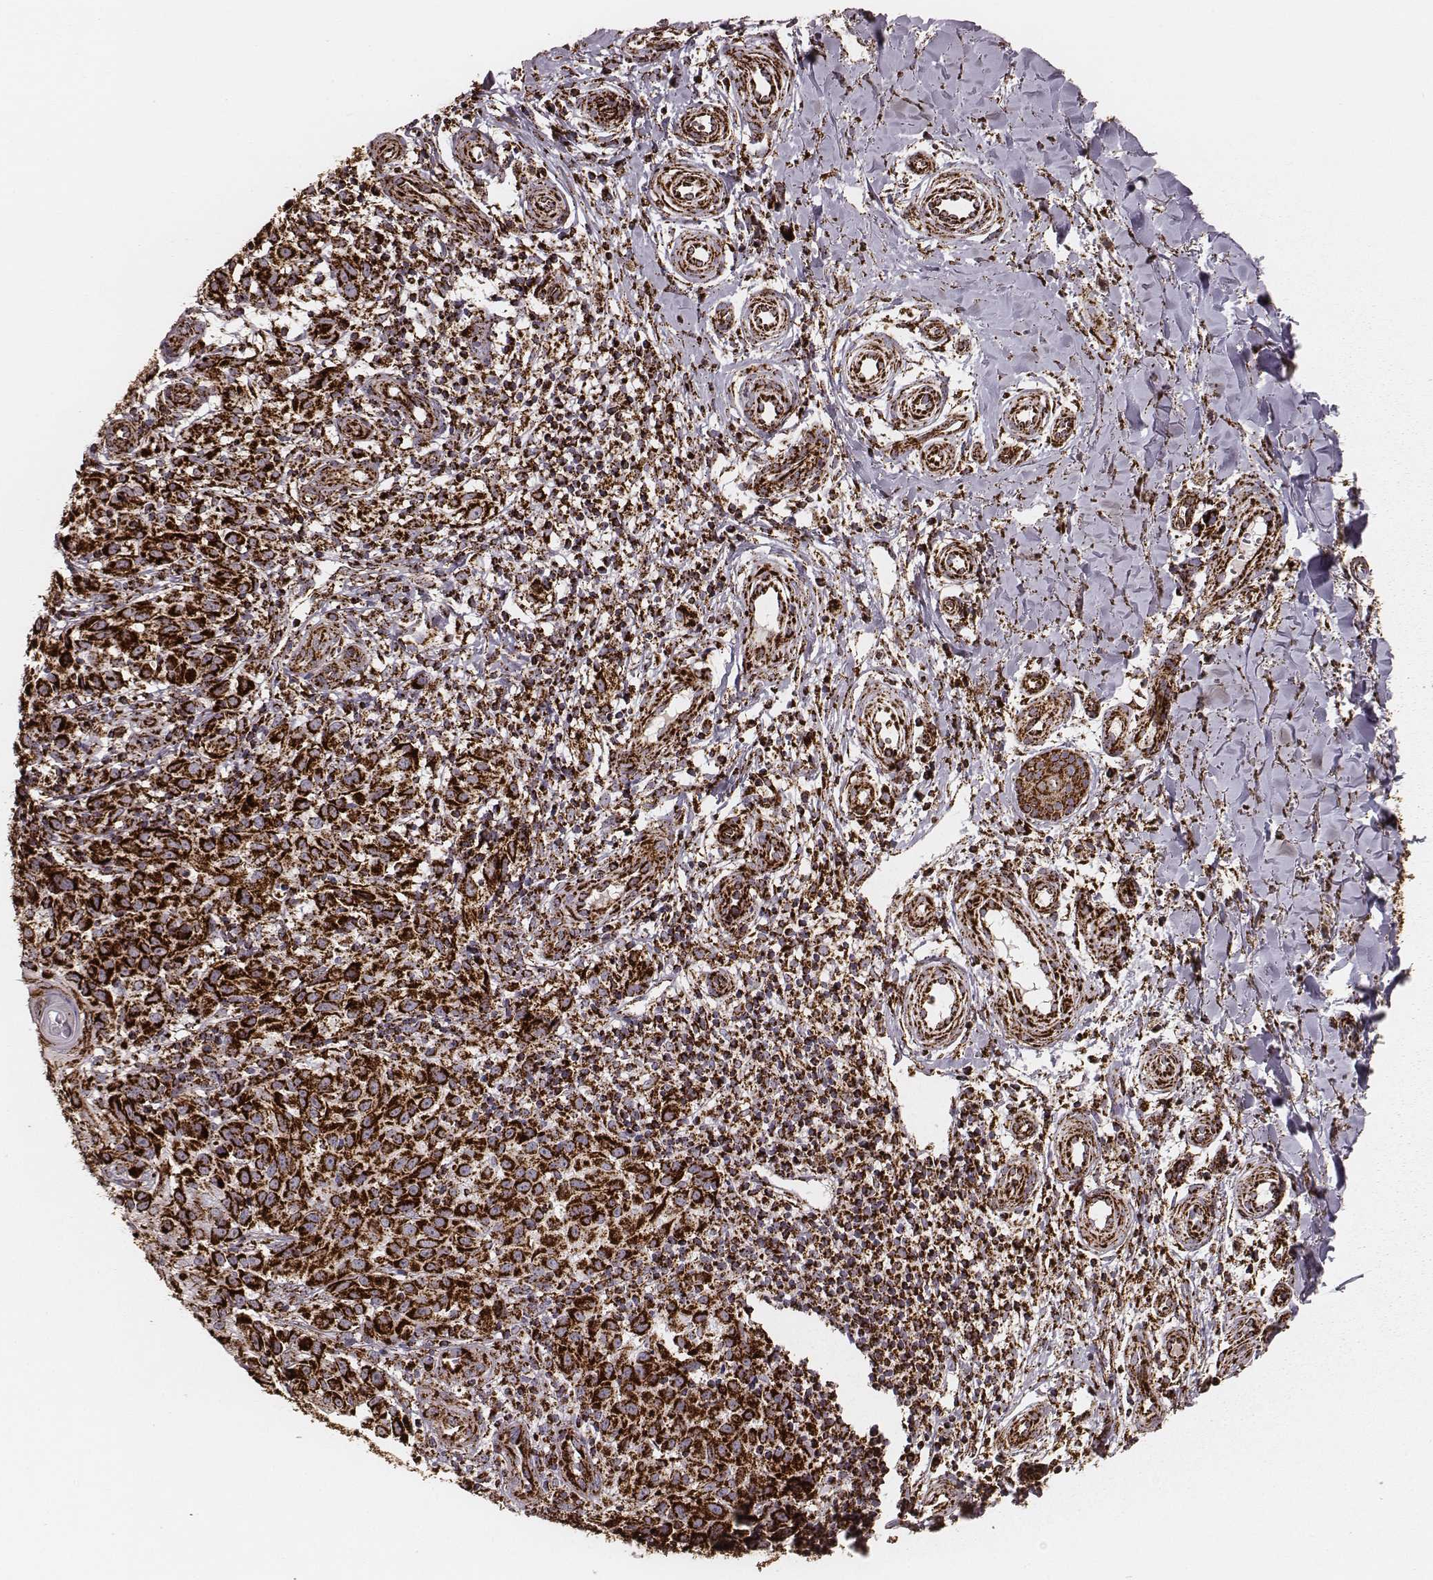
{"staining": {"intensity": "strong", "quantity": ">75%", "location": "cytoplasmic/membranous"}, "tissue": "melanoma", "cell_type": "Tumor cells", "image_type": "cancer", "snomed": [{"axis": "morphology", "description": "Malignant melanoma, NOS"}, {"axis": "topography", "description": "Skin"}], "caption": "A brown stain labels strong cytoplasmic/membranous staining of a protein in melanoma tumor cells.", "gene": "TUFM", "patient": {"sex": "female", "age": 53}}